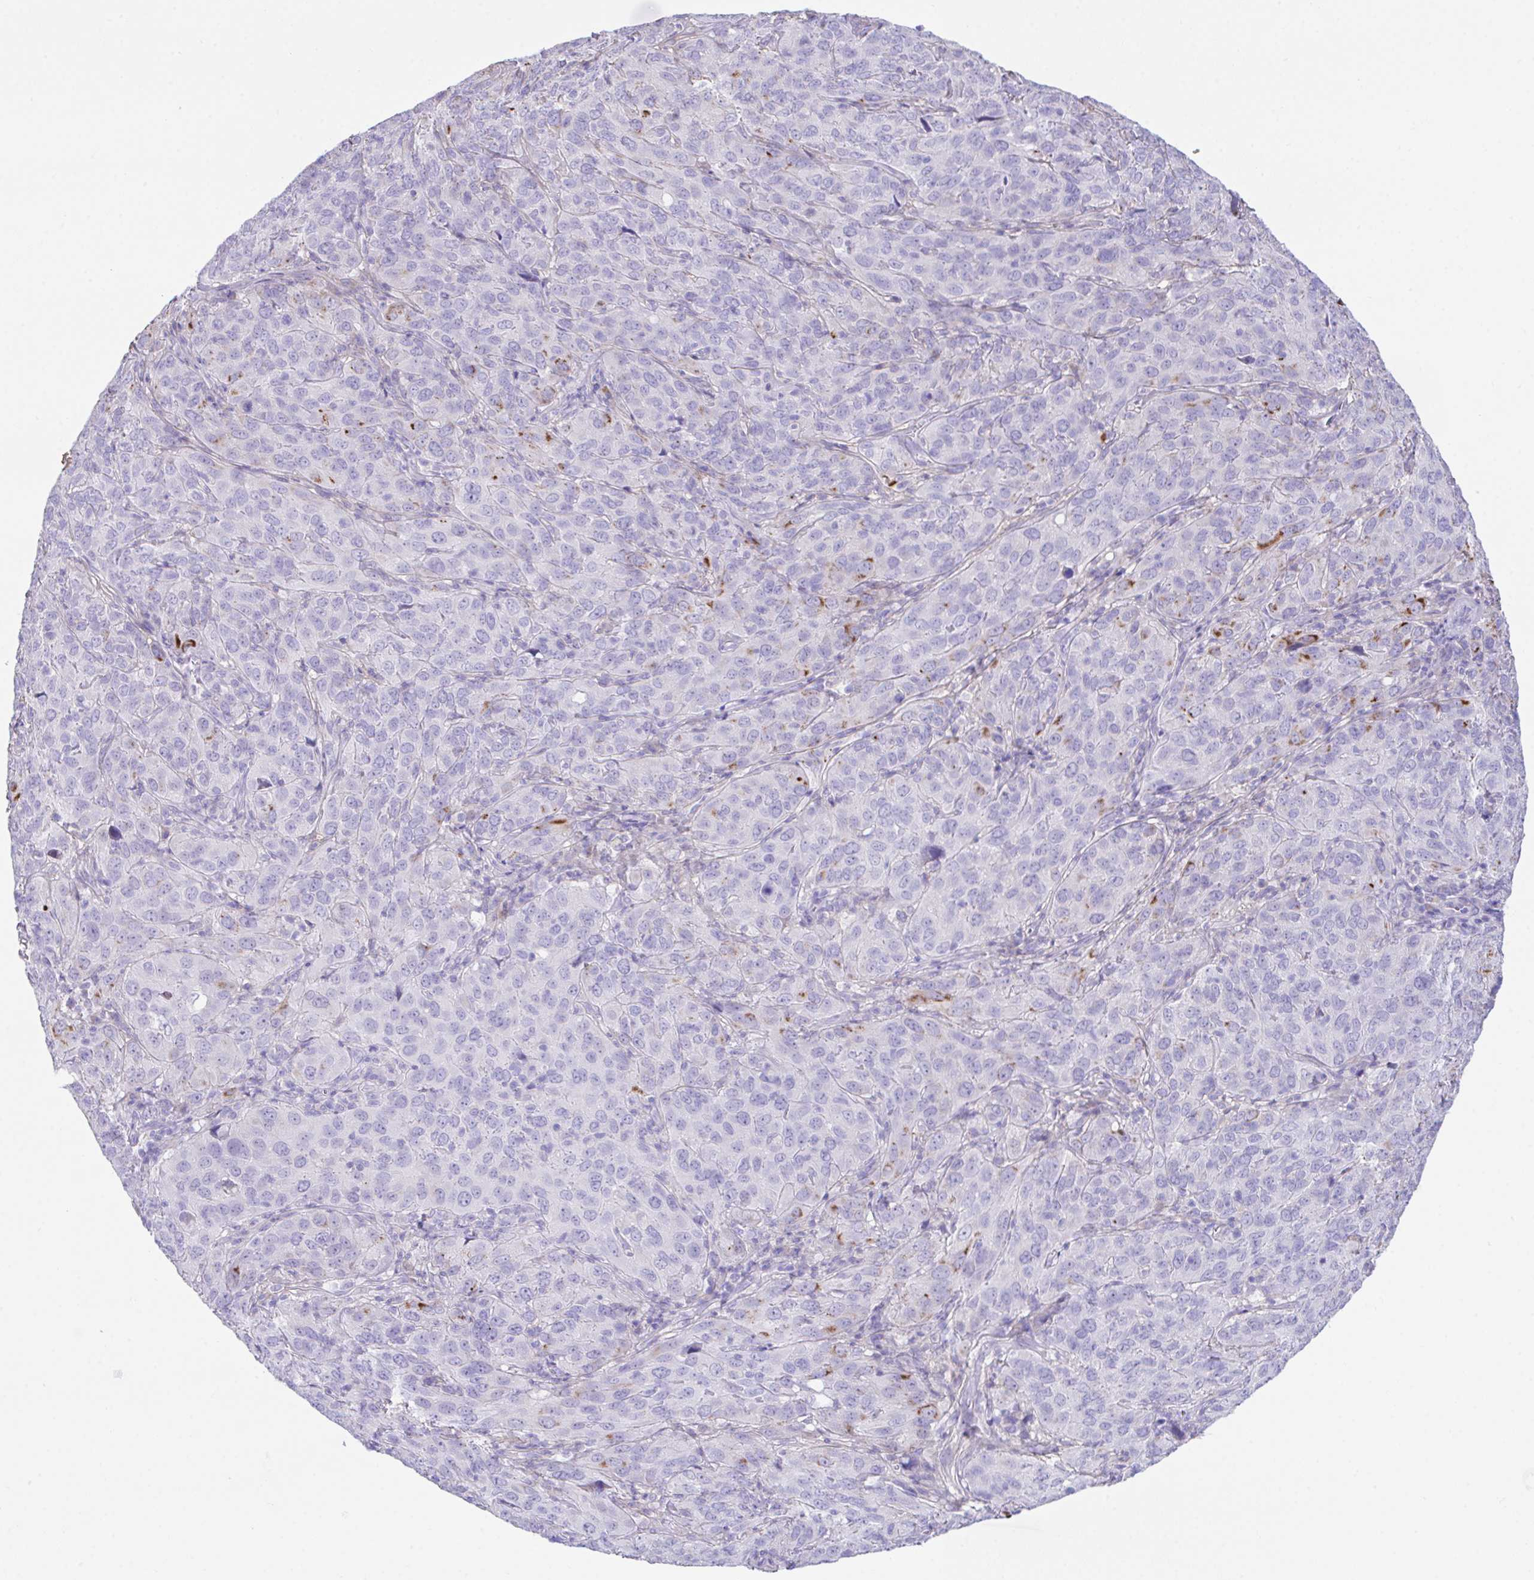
{"staining": {"intensity": "strong", "quantity": "<25%", "location": "cytoplasmic/membranous"}, "tissue": "cervical cancer", "cell_type": "Tumor cells", "image_type": "cancer", "snomed": [{"axis": "morphology", "description": "Normal tissue, NOS"}, {"axis": "morphology", "description": "Squamous cell carcinoma, NOS"}, {"axis": "topography", "description": "Cervix"}], "caption": "Immunohistochemistry of cervical cancer reveals medium levels of strong cytoplasmic/membranous staining in approximately <25% of tumor cells. Using DAB (brown) and hematoxylin (blue) stains, captured at high magnification using brightfield microscopy.", "gene": "SLC16A6", "patient": {"sex": "female", "age": 51}}